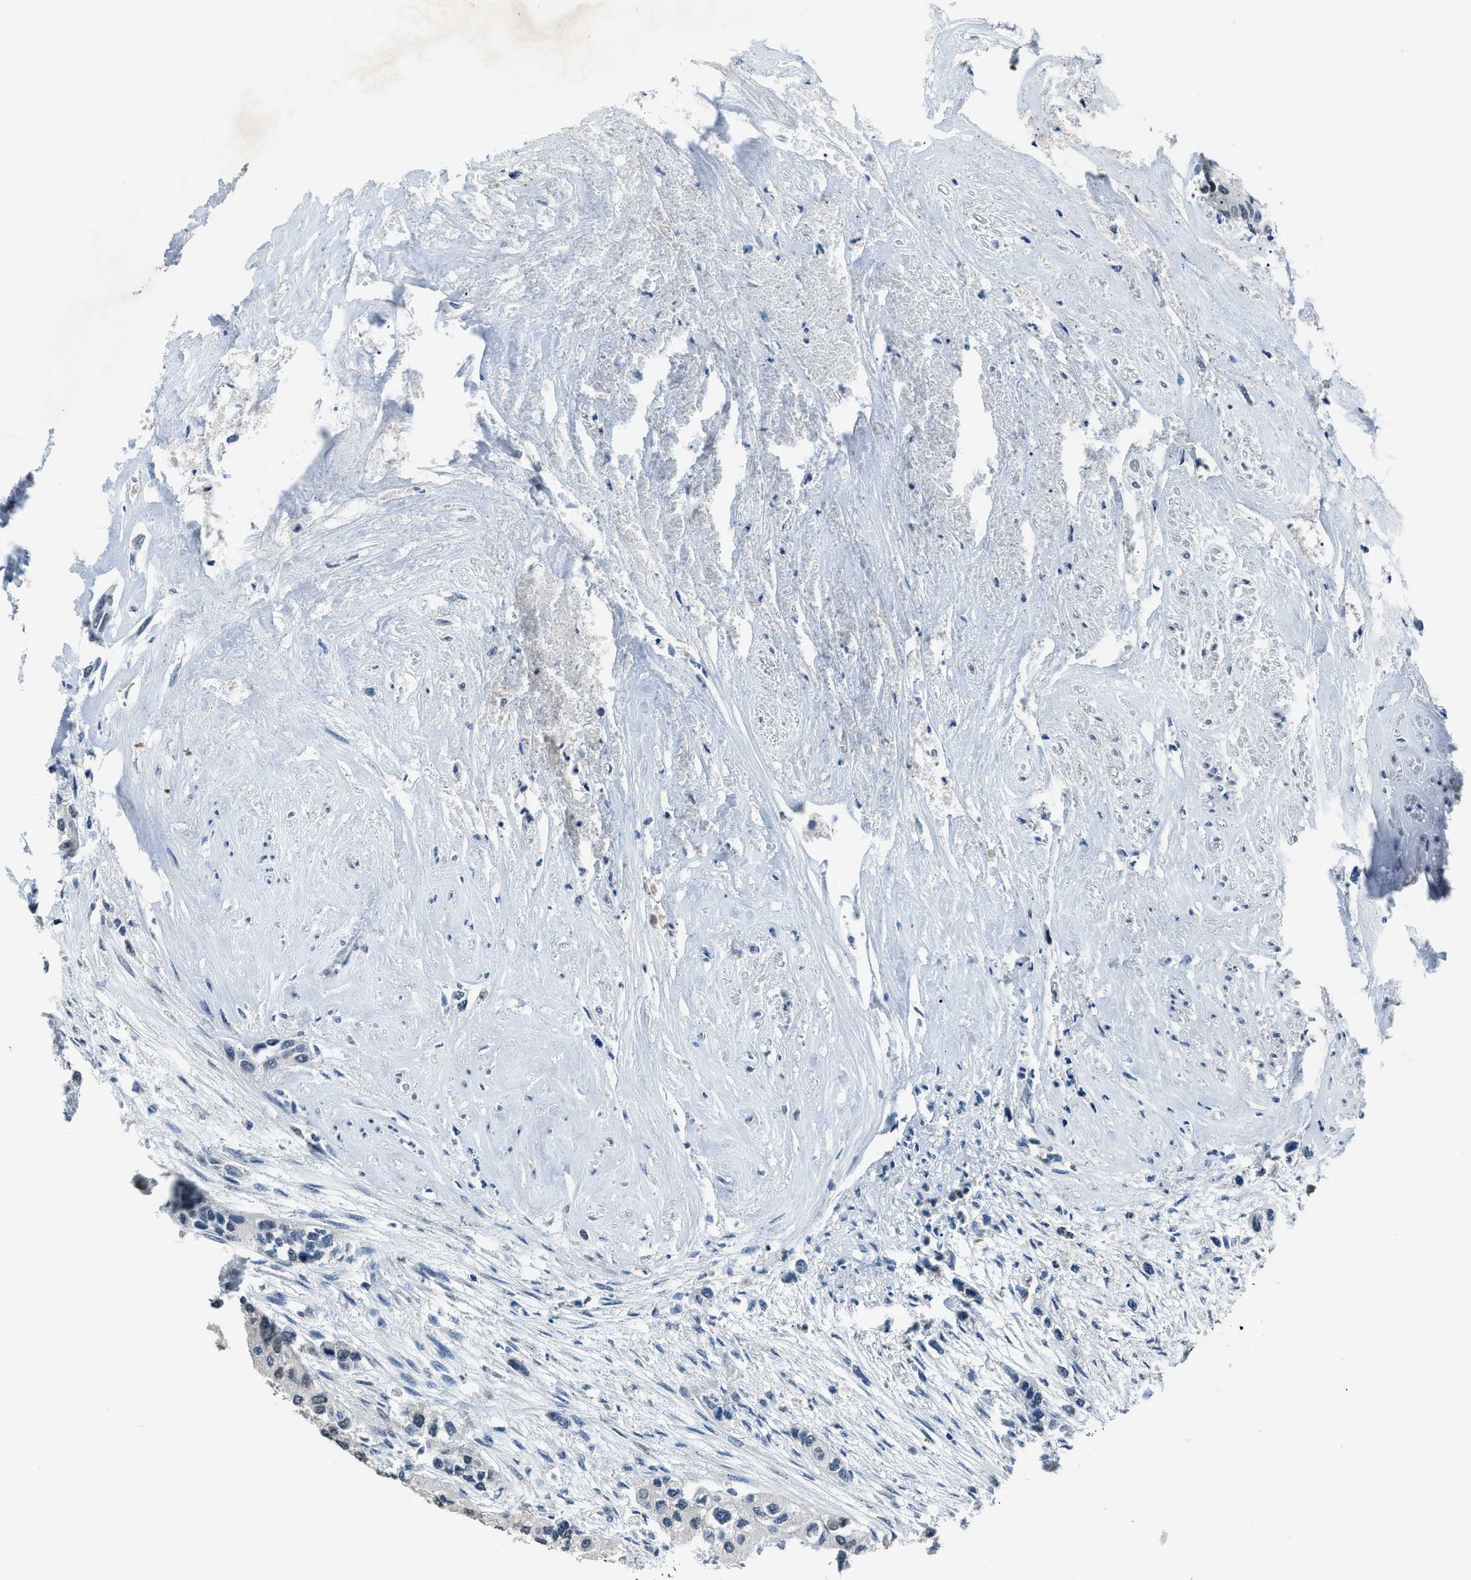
{"staining": {"intensity": "negative", "quantity": "none", "location": "none"}, "tissue": "urothelial cancer", "cell_type": "Tumor cells", "image_type": "cancer", "snomed": [{"axis": "morphology", "description": "Urothelial carcinoma, High grade"}, {"axis": "topography", "description": "Urinary bladder"}], "caption": "There is no significant expression in tumor cells of urothelial cancer.", "gene": "DUSP19", "patient": {"sex": "female", "age": 56}}